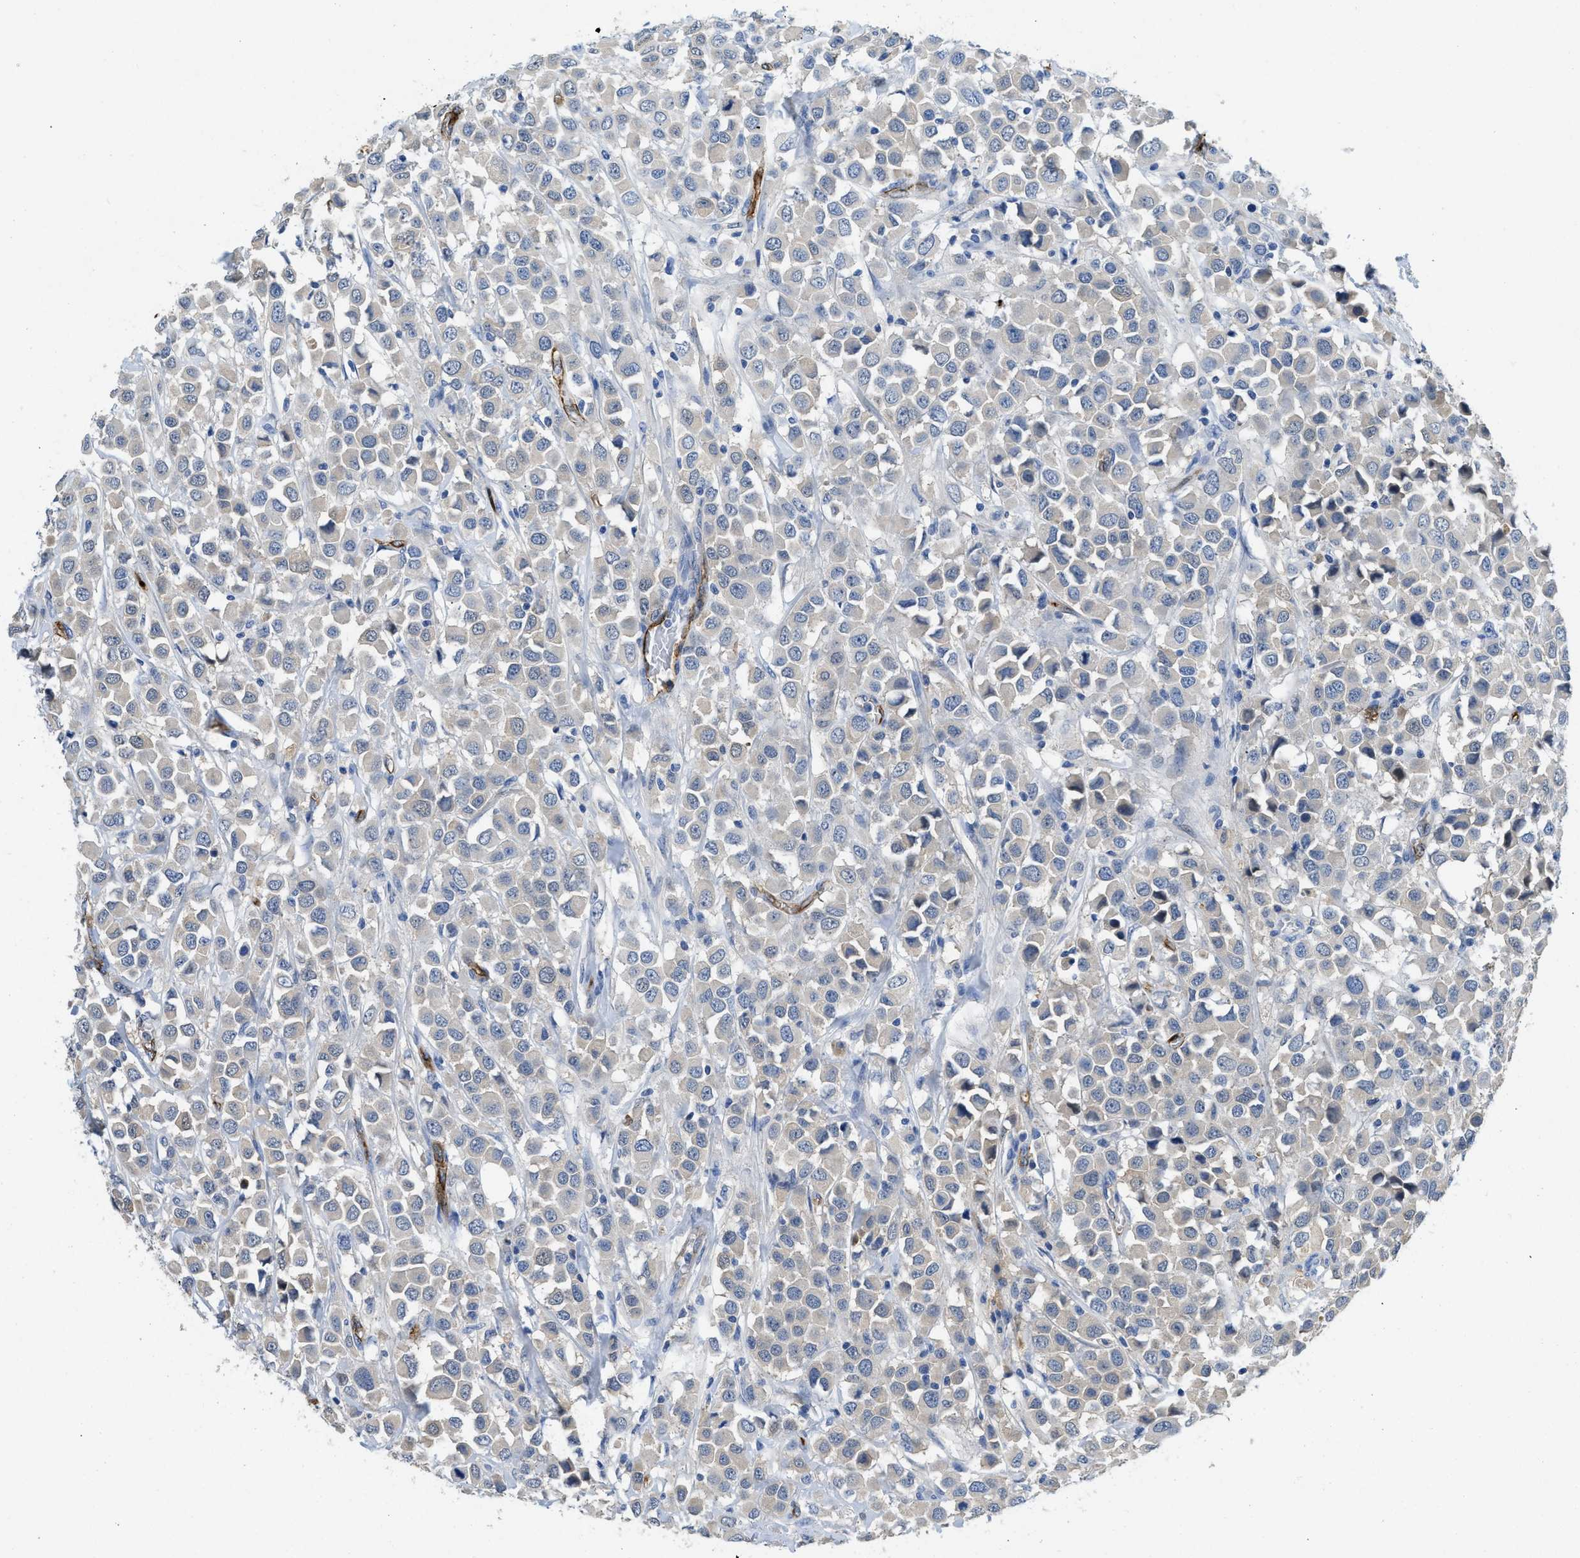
{"staining": {"intensity": "weak", "quantity": "<25%", "location": "cytoplasmic/membranous"}, "tissue": "breast cancer", "cell_type": "Tumor cells", "image_type": "cancer", "snomed": [{"axis": "morphology", "description": "Duct carcinoma"}, {"axis": "topography", "description": "Breast"}], "caption": "Human breast cancer stained for a protein using immunohistochemistry displays no positivity in tumor cells.", "gene": "SPEG", "patient": {"sex": "female", "age": 61}}